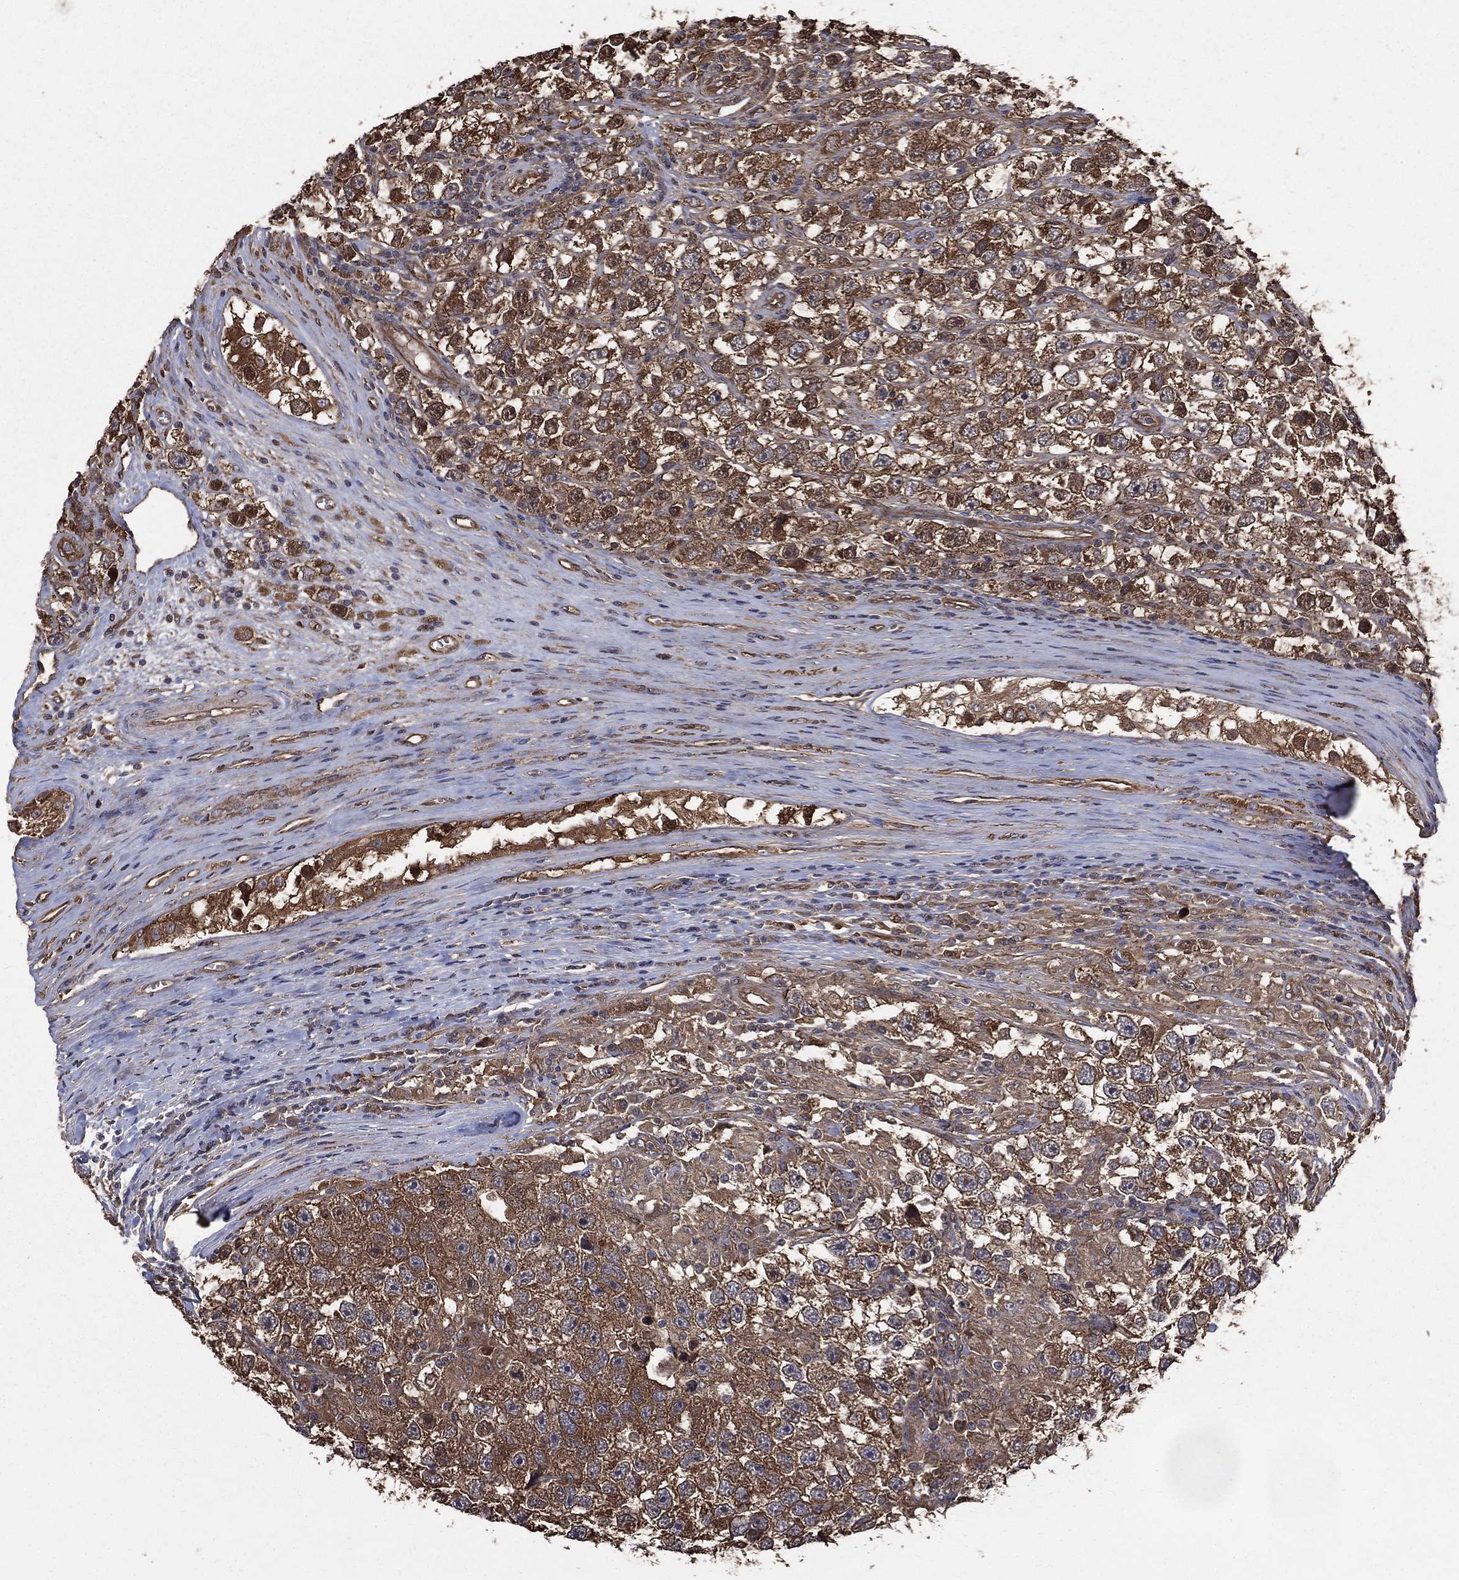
{"staining": {"intensity": "moderate", "quantity": "25%-75%", "location": "cytoplasmic/membranous"}, "tissue": "testis cancer", "cell_type": "Tumor cells", "image_type": "cancer", "snomed": [{"axis": "morphology", "description": "Seminoma, NOS"}, {"axis": "topography", "description": "Testis"}], "caption": "IHC micrograph of testis cancer (seminoma) stained for a protein (brown), which exhibits medium levels of moderate cytoplasmic/membranous positivity in about 25%-75% of tumor cells.", "gene": "DPYSL2", "patient": {"sex": "male", "age": 26}}